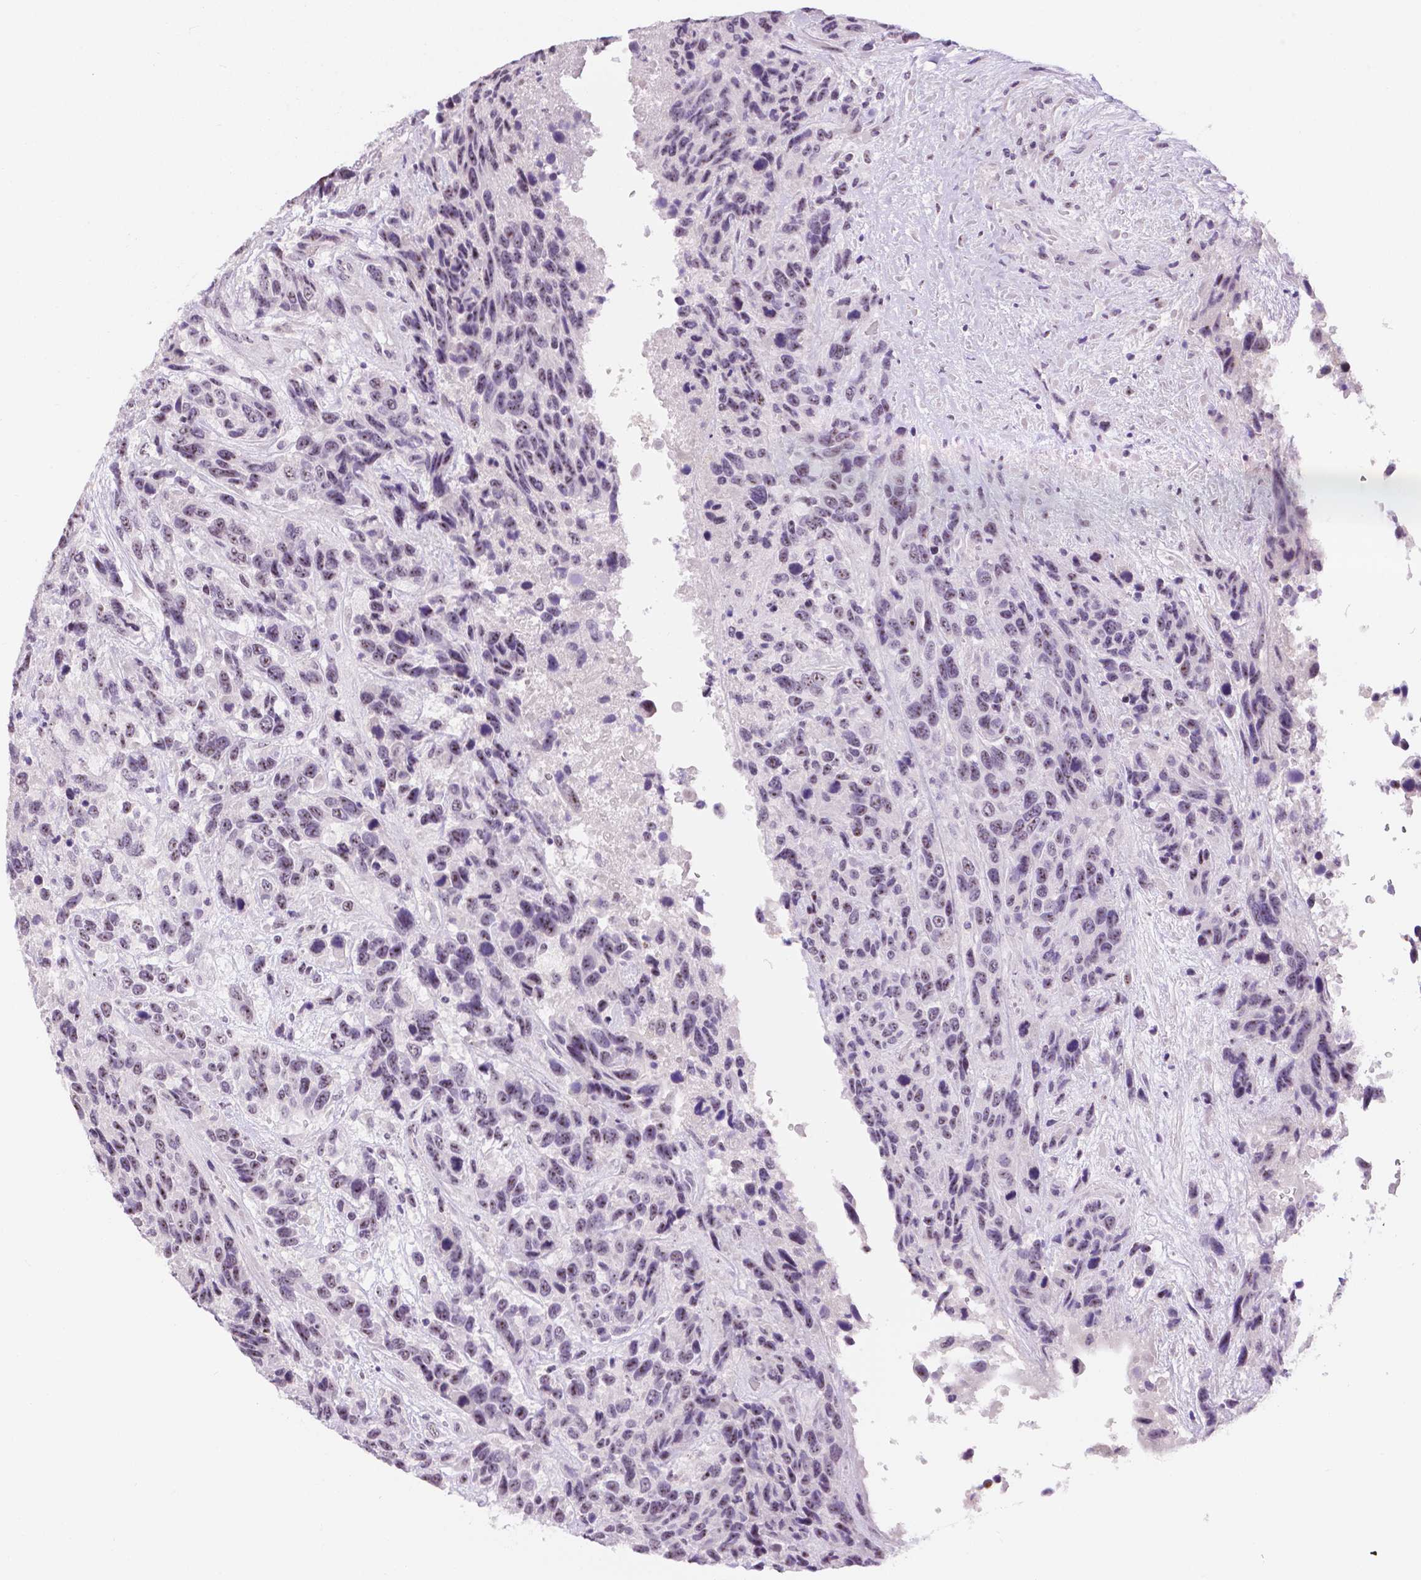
{"staining": {"intensity": "weak", "quantity": "25%-75%", "location": "nuclear"}, "tissue": "urothelial cancer", "cell_type": "Tumor cells", "image_type": "cancer", "snomed": [{"axis": "morphology", "description": "Urothelial carcinoma, High grade"}, {"axis": "topography", "description": "Urinary bladder"}], "caption": "Immunohistochemical staining of human urothelial cancer demonstrates low levels of weak nuclear protein positivity in about 25%-75% of tumor cells.", "gene": "NHP2", "patient": {"sex": "female", "age": 70}}